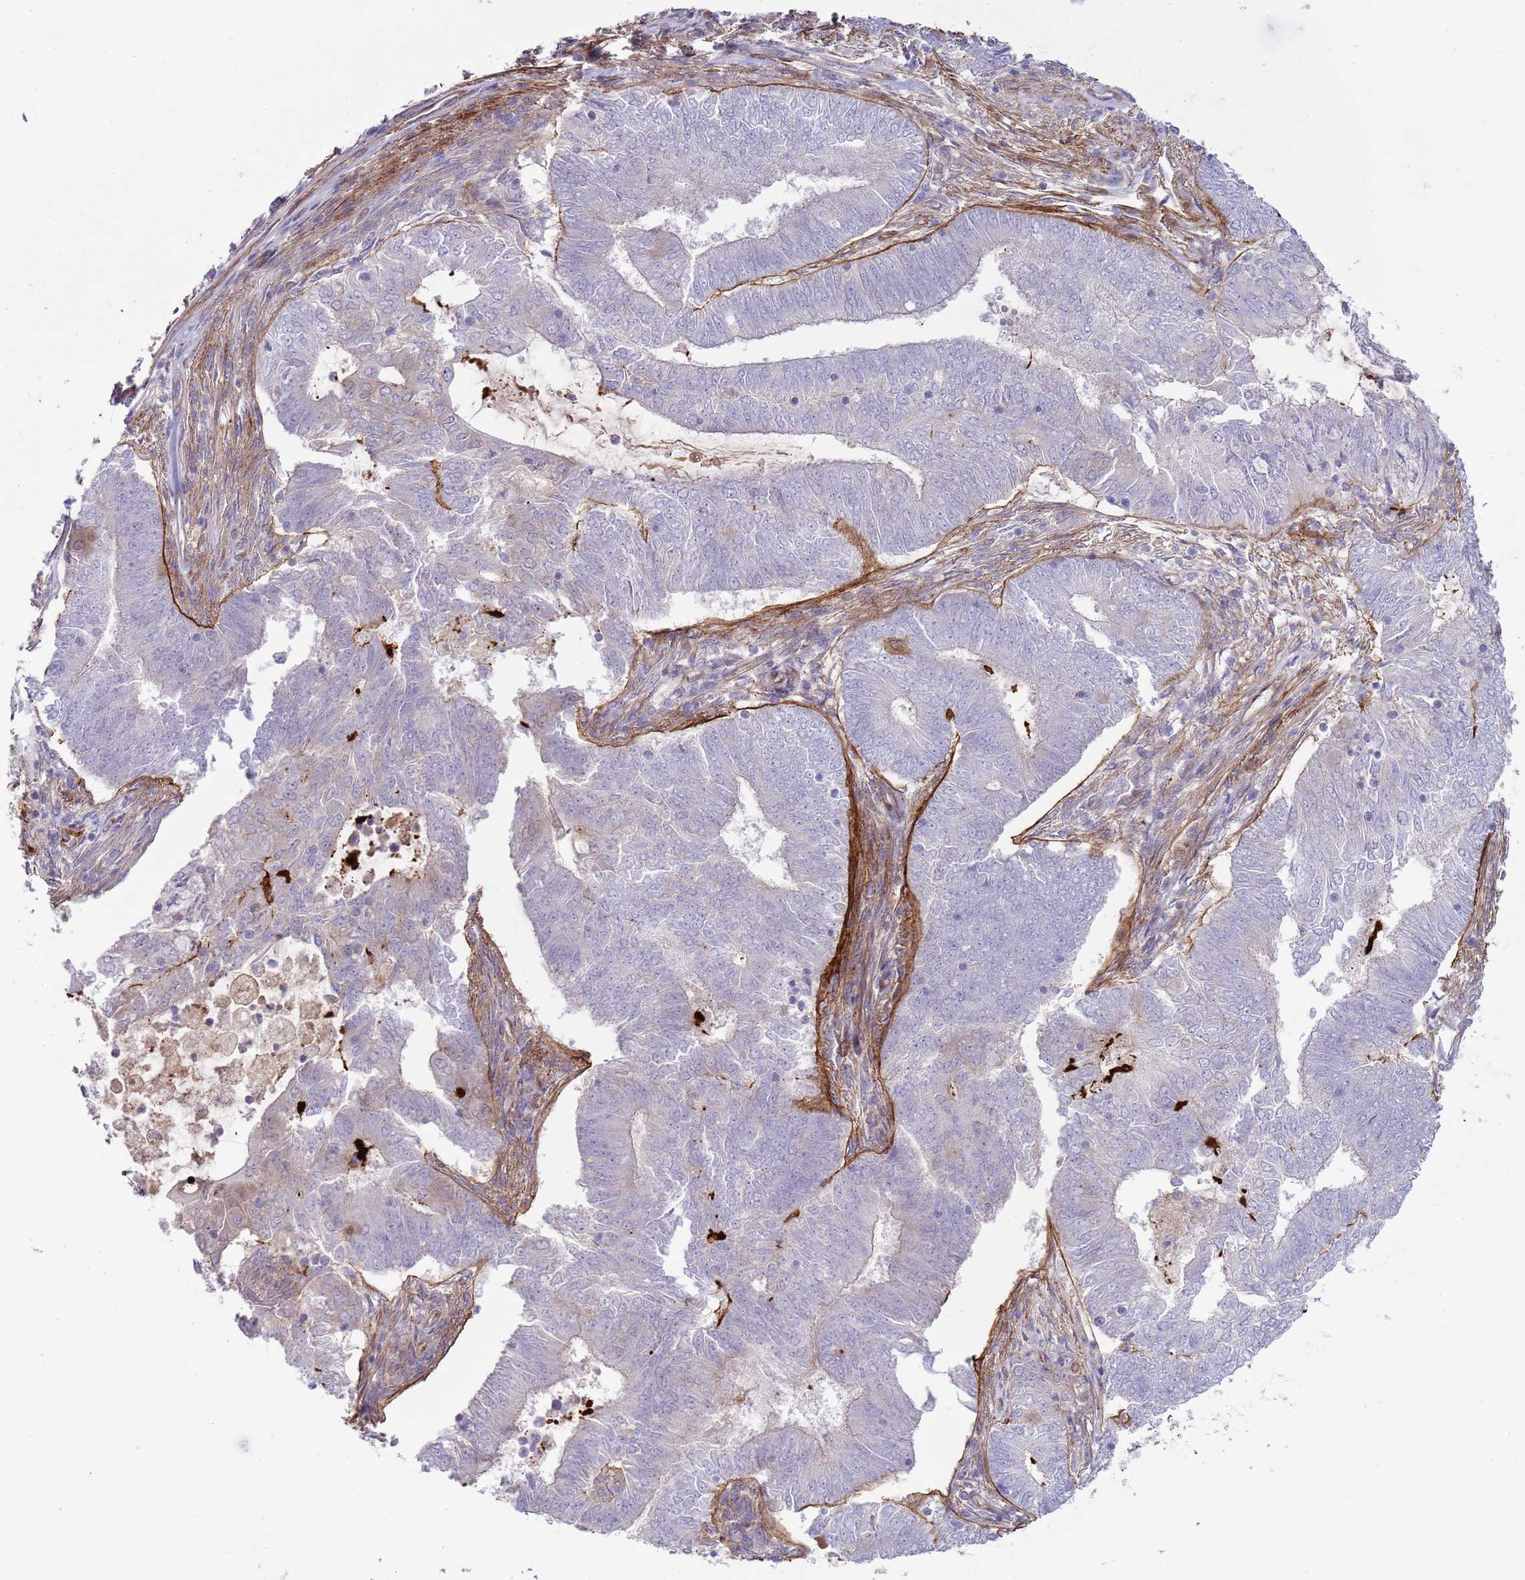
{"staining": {"intensity": "negative", "quantity": "none", "location": "none"}, "tissue": "endometrial cancer", "cell_type": "Tumor cells", "image_type": "cancer", "snomed": [{"axis": "morphology", "description": "Adenocarcinoma, NOS"}, {"axis": "topography", "description": "Endometrium"}], "caption": "DAB (3,3'-diaminobenzidine) immunohistochemical staining of human adenocarcinoma (endometrial) reveals no significant positivity in tumor cells.", "gene": "TINAGL1", "patient": {"sex": "female", "age": 62}}